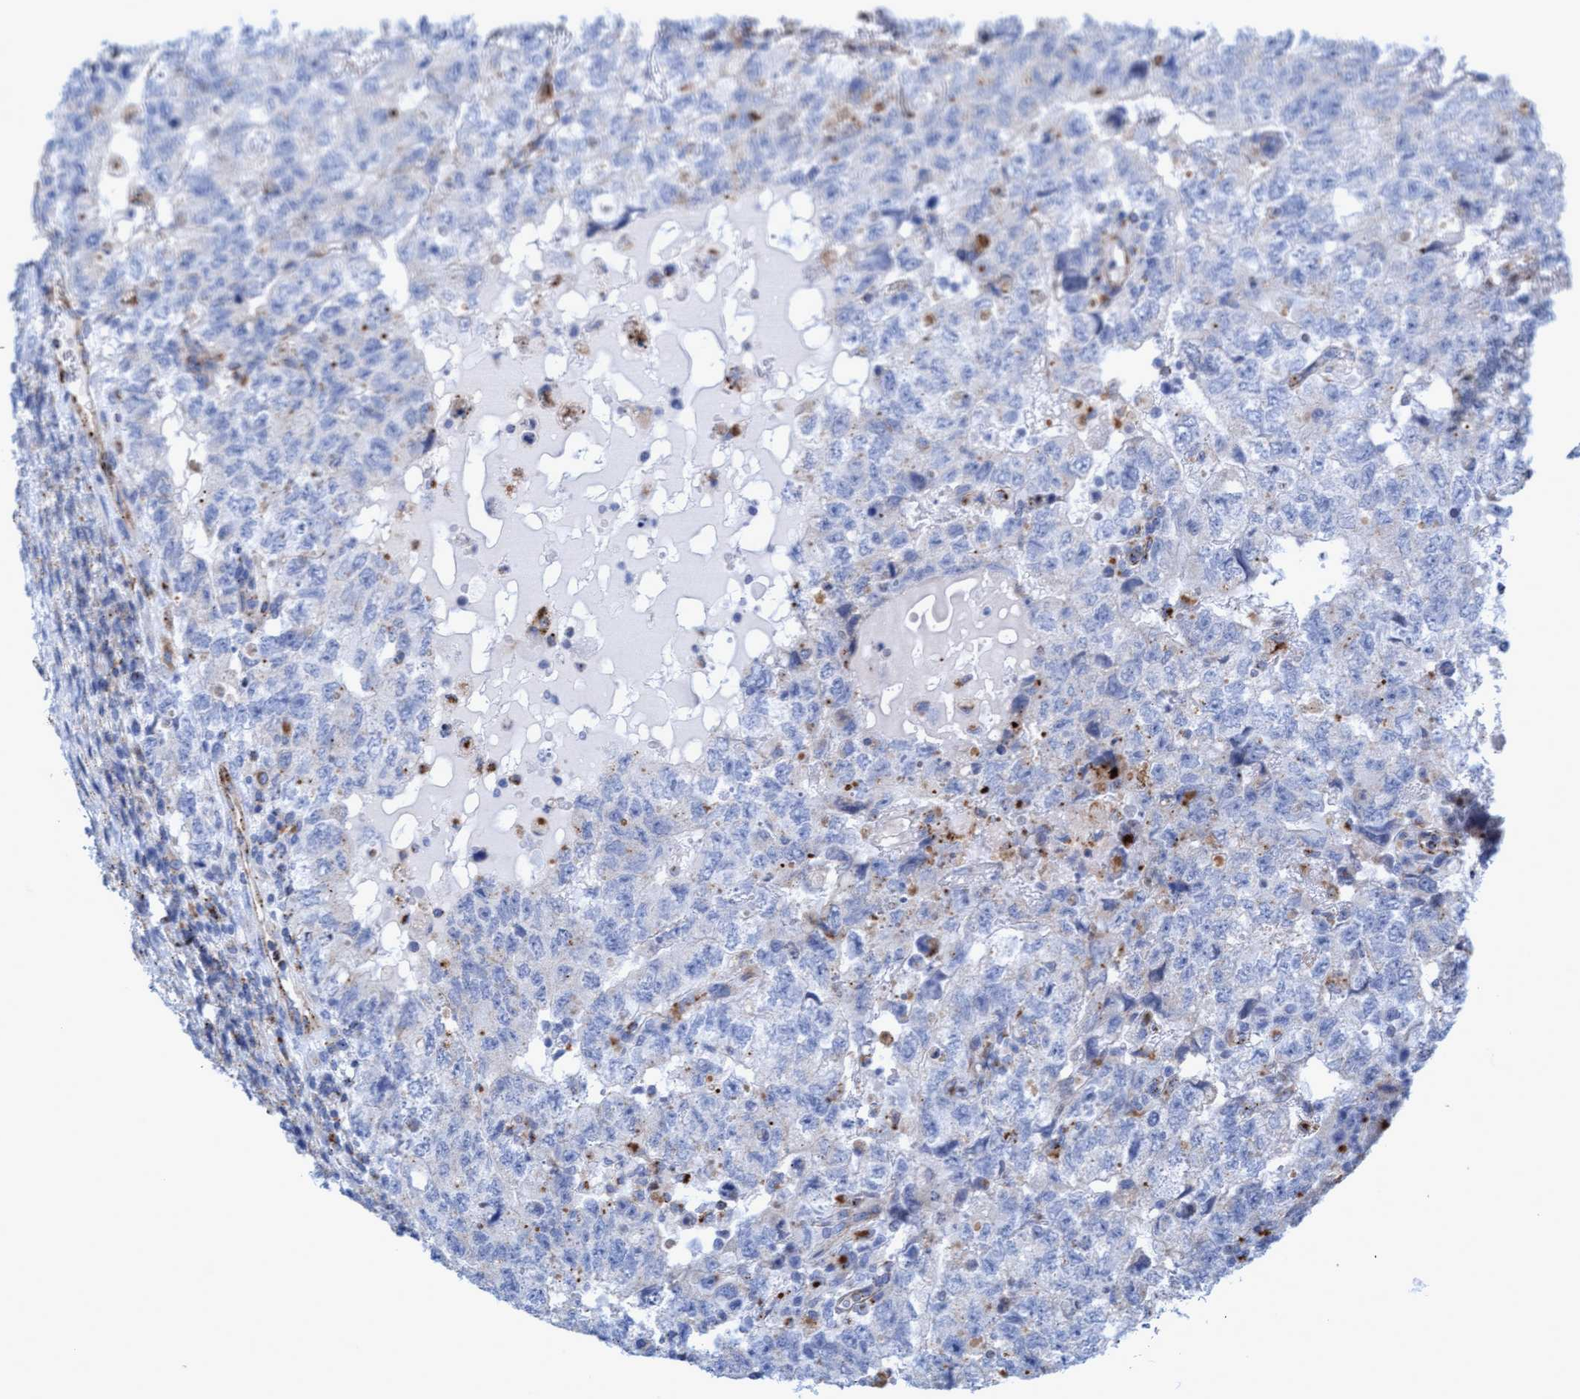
{"staining": {"intensity": "negative", "quantity": "none", "location": "none"}, "tissue": "testis cancer", "cell_type": "Tumor cells", "image_type": "cancer", "snomed": [{"axis": "morphology", "description": "Carcinoma, Embryonal, NOS"}, {"axis": "topography", "description": "Testis"}], "caption": "Immunohistochemistry photomicrograph of testis embryonal carcinoma stained for a protein (brown), which exhibits no staining in tumor cells.", "gene": "SGSH", "patient": {"sex": "male", "age": 36}}